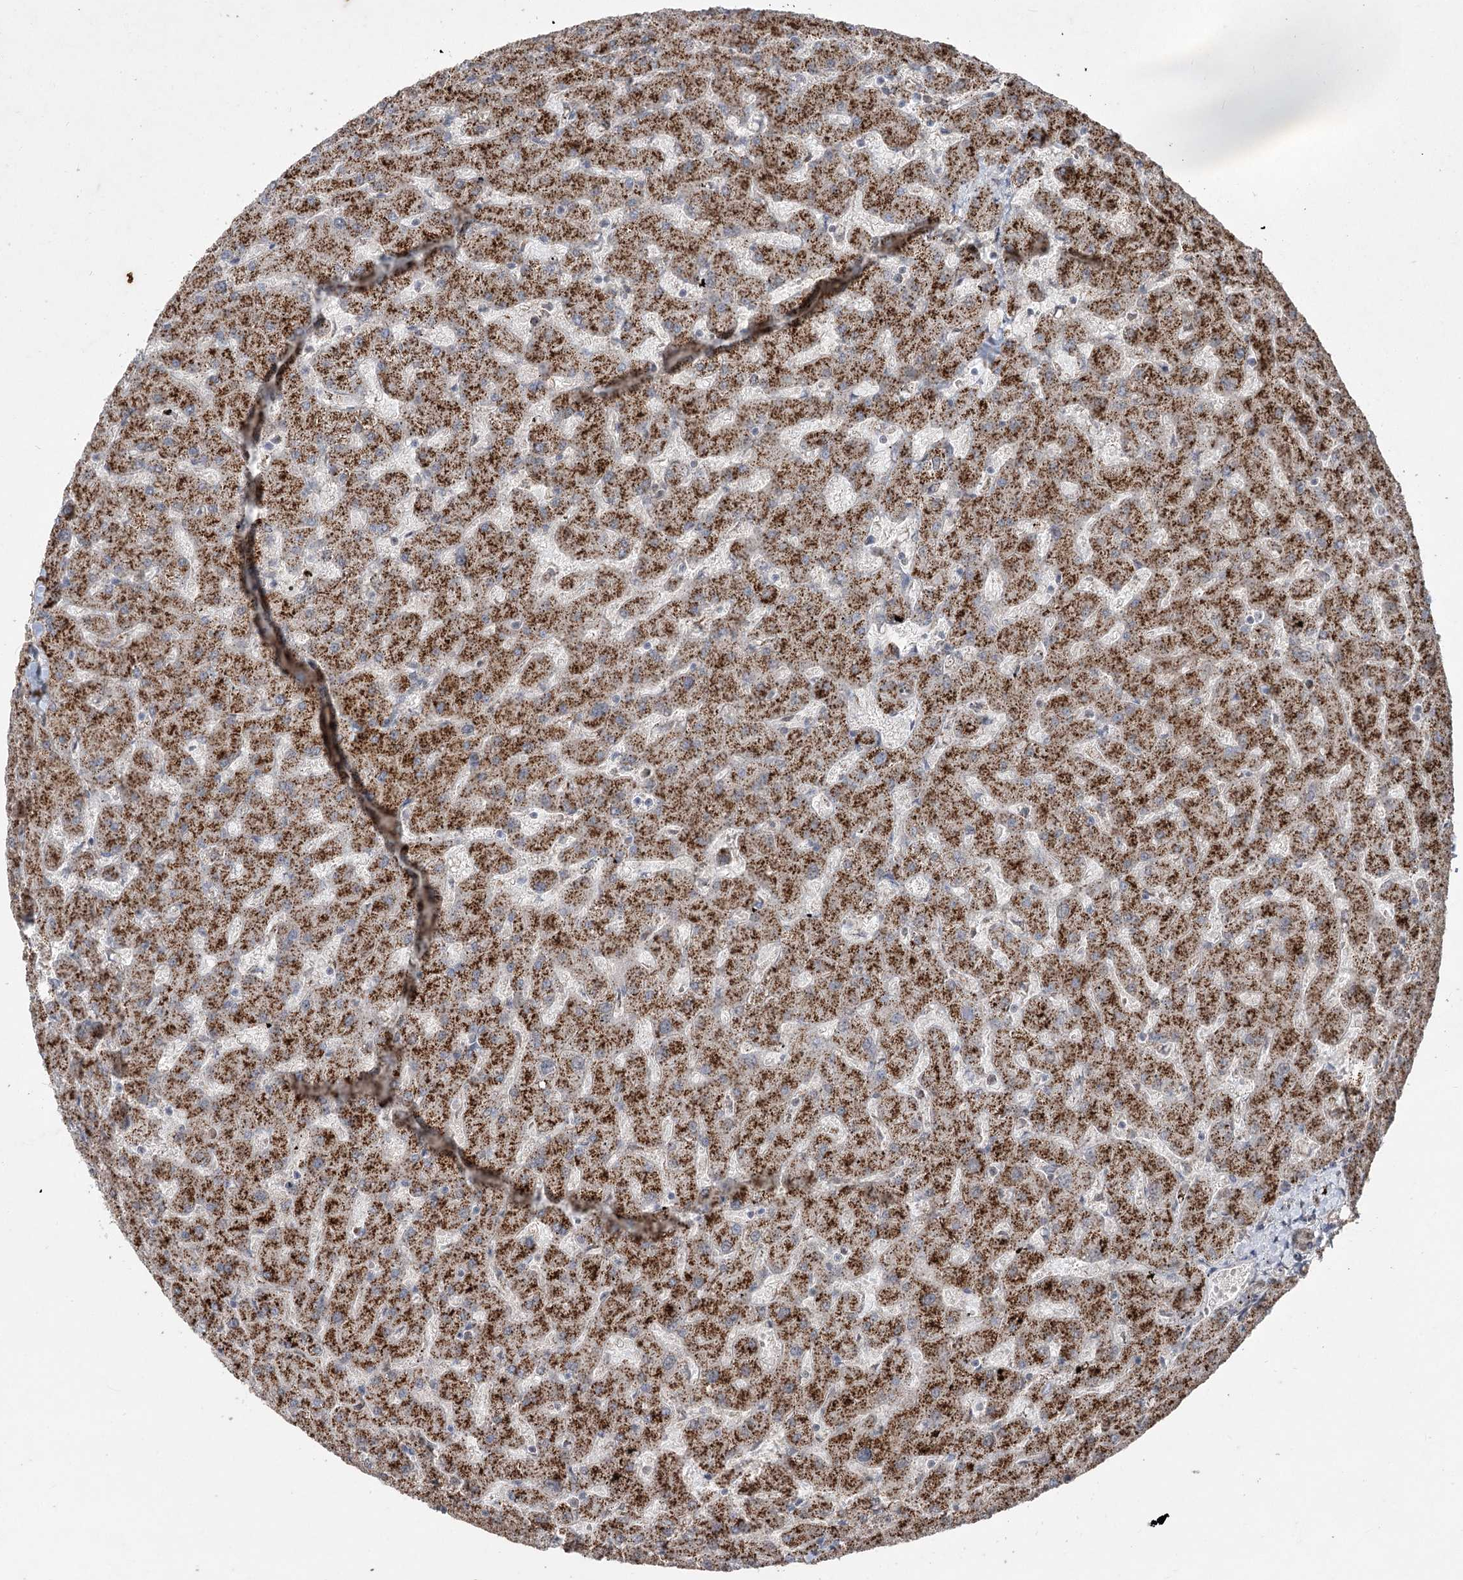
{"staining": {"intensity": "moderate", "quantity": ">75%", "location": "cytoplasmic/membranous"}, "tissue": "liver", "cell_type": "Cholangiocytes", "image_type": "normal", "snomed": [{"axis": "morphology", "description": "Normal tissue, NOS"}, {"axis": "topography", "description": "Liver"}], "caption": "A micrograph of human liver stained for a protein displays moderate cytoplasmic/membranous brown staining in cholangiocytes.", "gene": "ZSCAN23", "patient": {"sex": "female", "age": 63}}